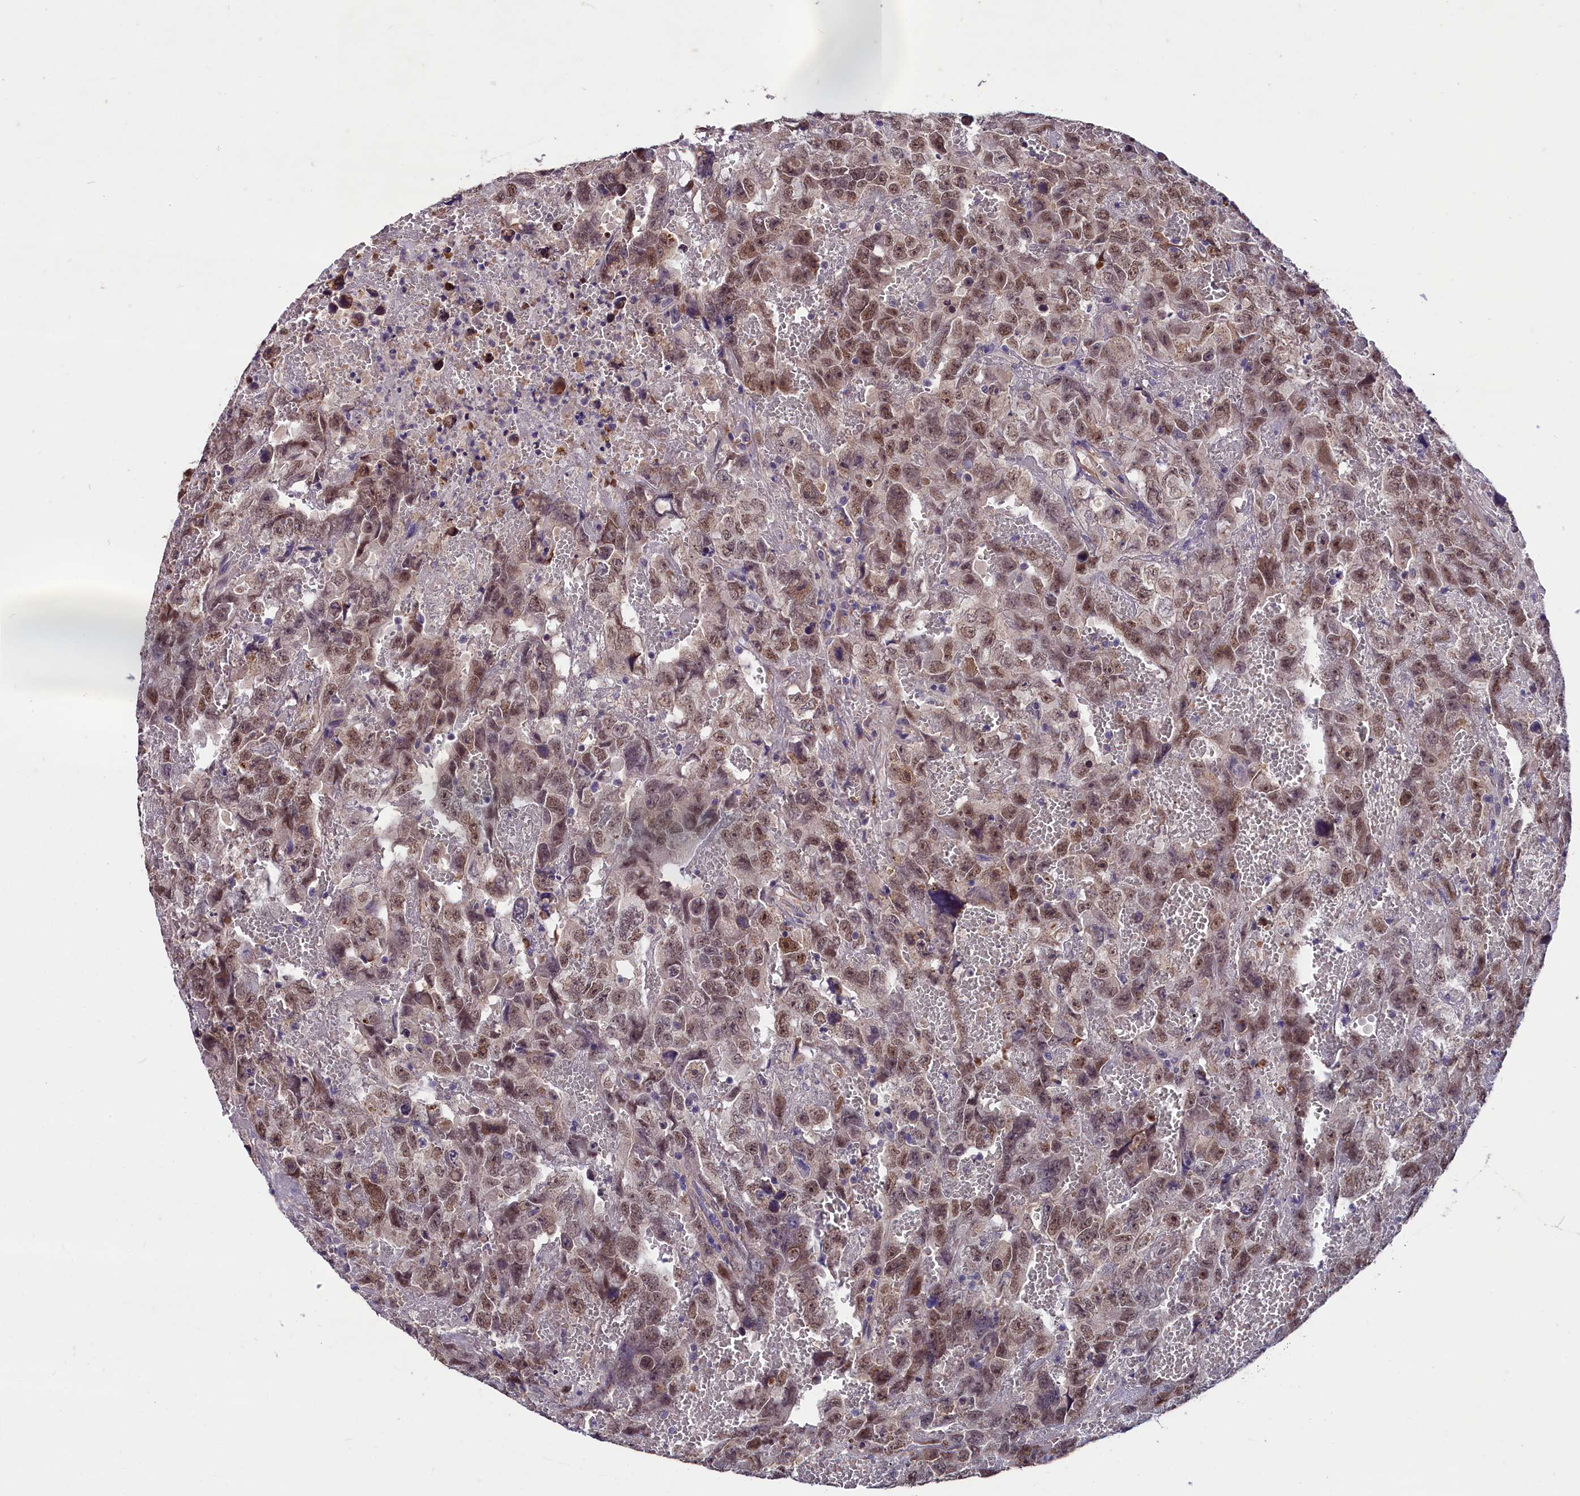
{"staining": {"intensity": "weak", "quantity": ">75%", "location": "nuclear"}, "tissue": "testis cancer", "cell_type": "Tumor cells", "image_type": "cancer", "snomed": [{"axis": "morphology", "description": "Carcinoma, Embryonal, NOS"}, {"axis": "topography", "description": "Testis"}], "caption": "An immunohistochemistry (IHC) photomicrograph of tumor tissue is shown. Protein staining in brown highlights weak nuclear positivity in testis cancer (embryonal carcinoma) within tumor cells.", "gene": "SLC39A6", "patient": {"sex": "male", "age": 45}}